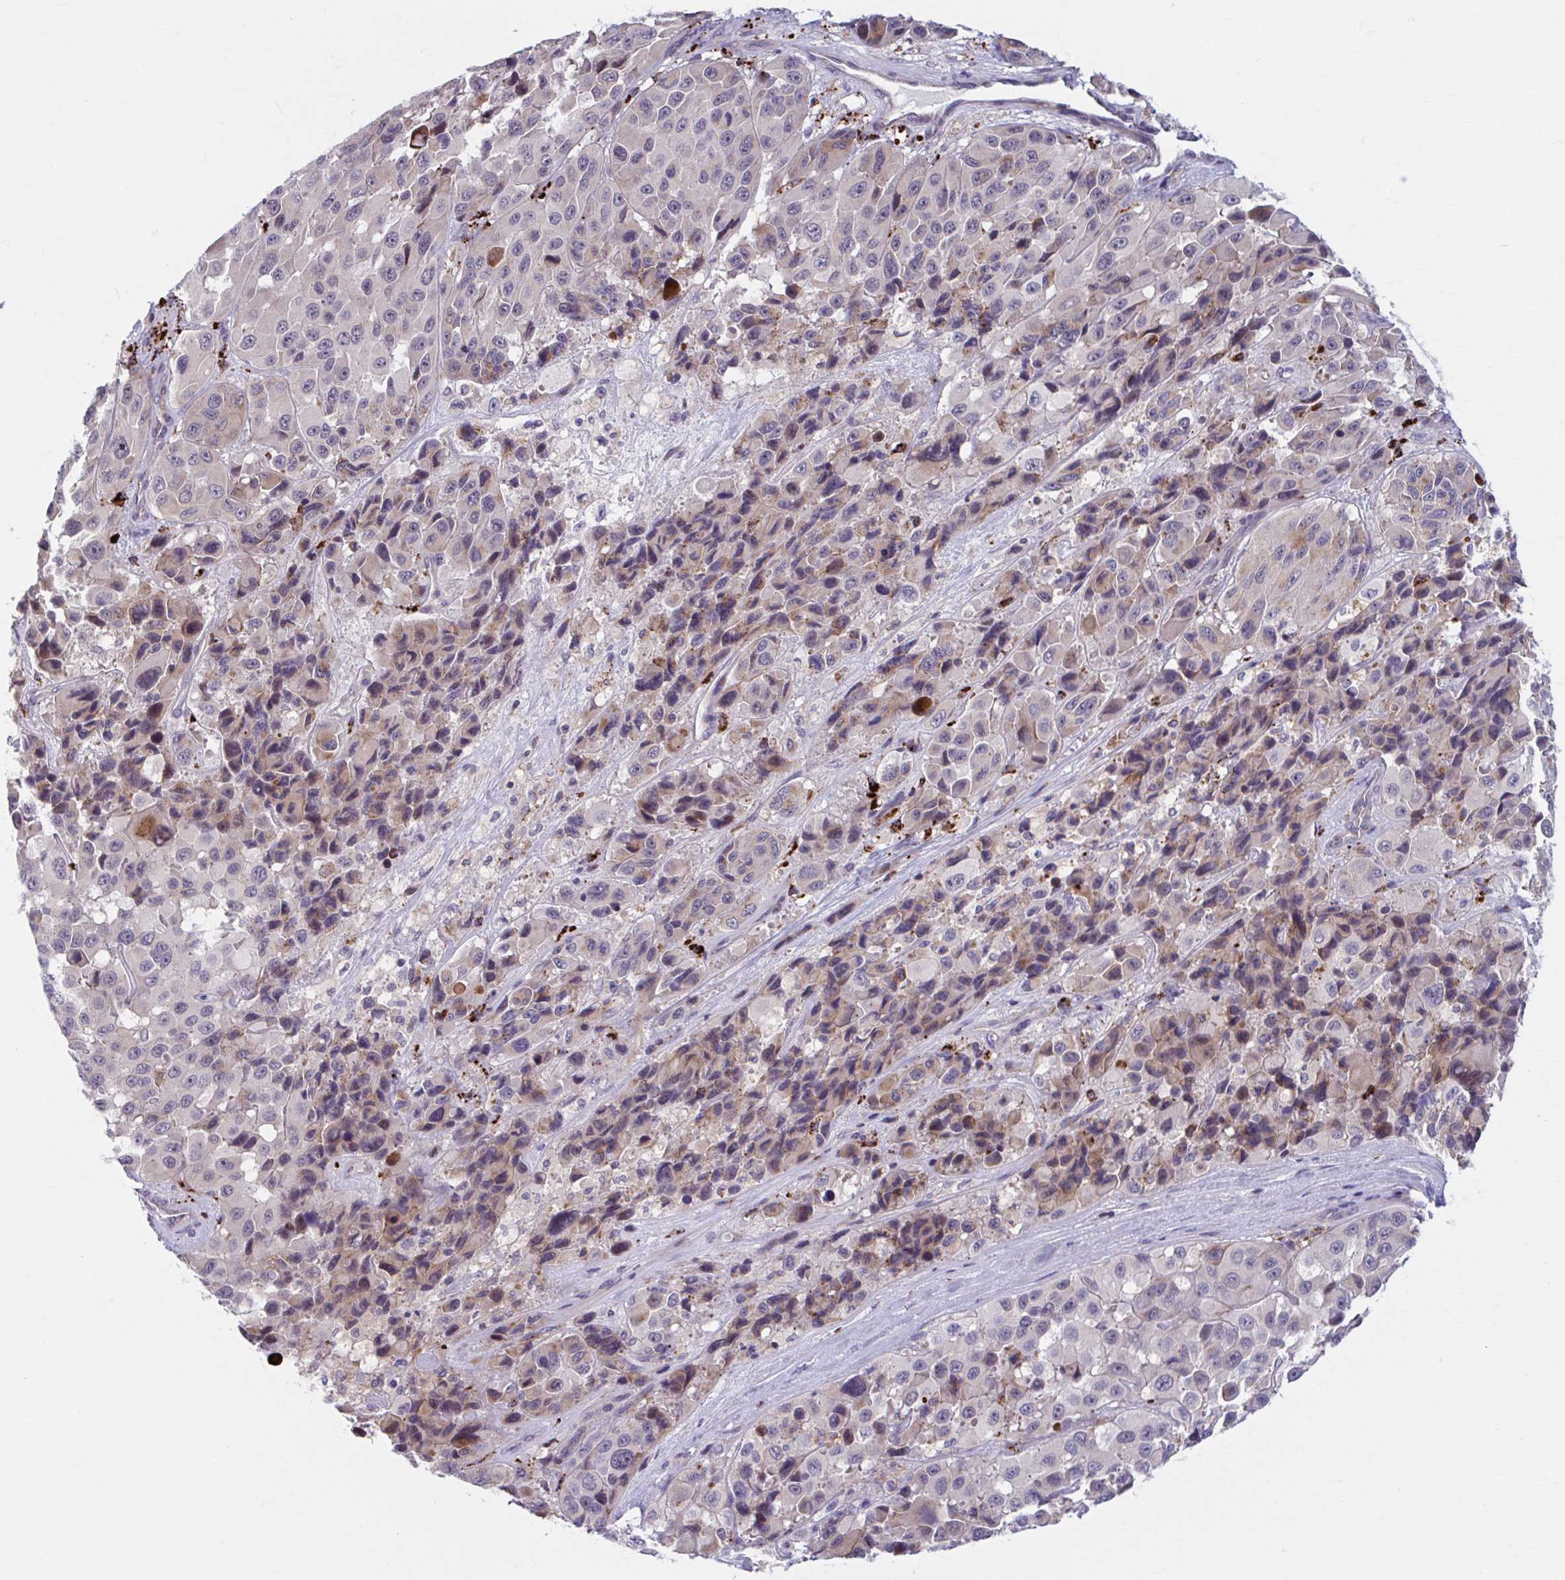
{"staining": {"intensity": "weak", "quantity": "25%-75%", "location": "cytoplasmic/membranous"}, "tissue": "melanoma", "cell_type": "Tumor cells", "image_type": "cancer", "snomed": [{"axis": "morphology", "description": "Malignant melanoma, Metastatic site"}, {"axis": "topography", "description": "Lymph node"}], "caption": "Immunohistochemistry (IHC) (DAB) staining of human melanoma displays weak cytoplasmic/membranous protein staining in approximately 25%-75% of tumor cells.", "gene": "ADAT3", "patient": {"sex": "female", "age": 65}}